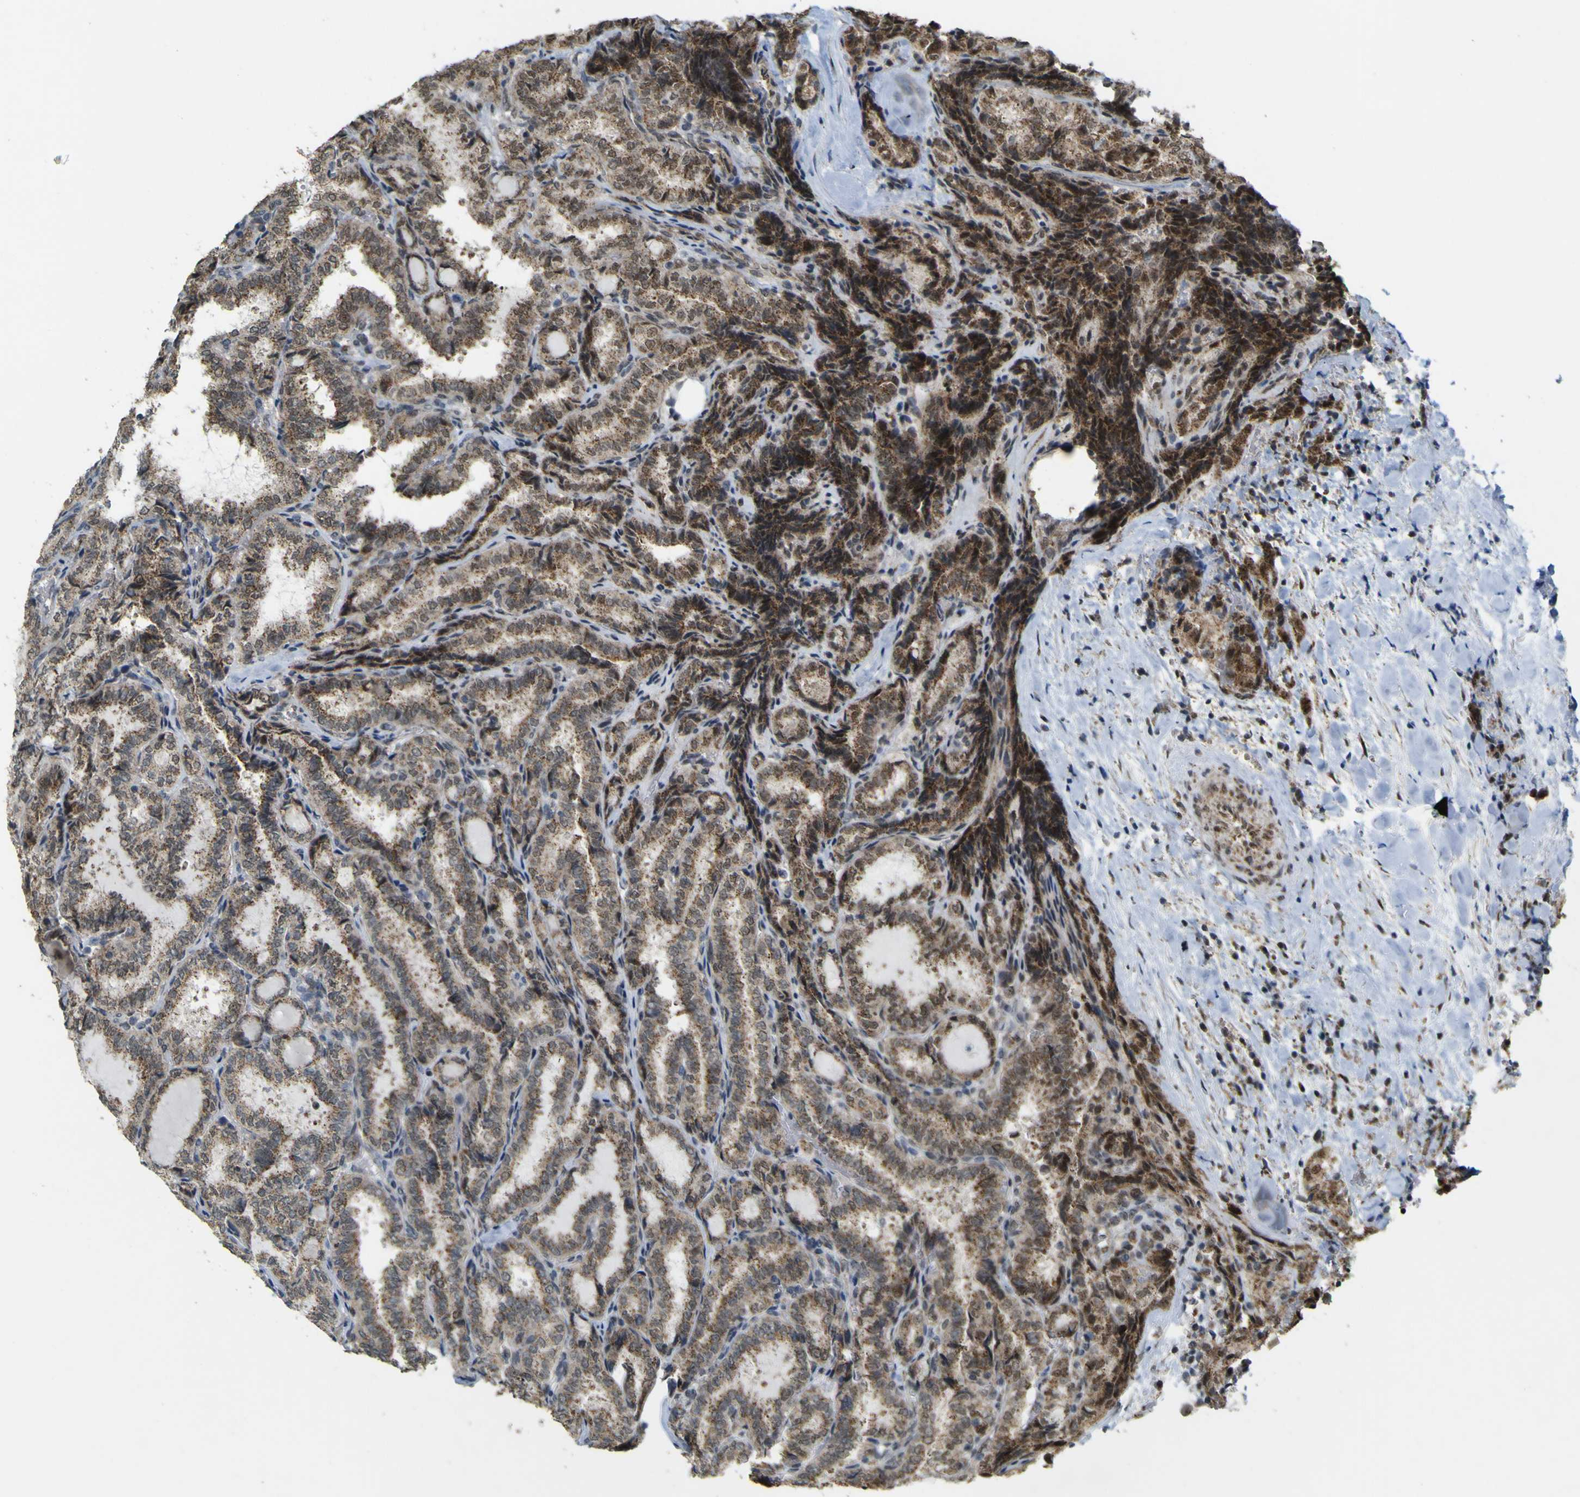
{"staining": {"intensity": "moderate", "quantity": ">75%", "location": "cytoplasmic/membranous"}, "tissue": "thyroid cancer", "cell_type": "Tumor cells", "image_type": "cancer", "snomed": [{"axis": "morphology", "description": "Normal tissue, NOS"}, {"axis": "morphology", "description": "Papillary adenocarcinoma, NOS"}, {"axis": "topography", "description": "Thyroid gland"}], "caption": "Thyroid cancer (papillary adenocarcinoma) tissue demonstrates moderate cytoplasmic/membranous positivity in about >75% of tumor cells, visualized by immunohistochemistry.", "gene": "ACBD5", "patient": {"sex": "female", "age": 30}}